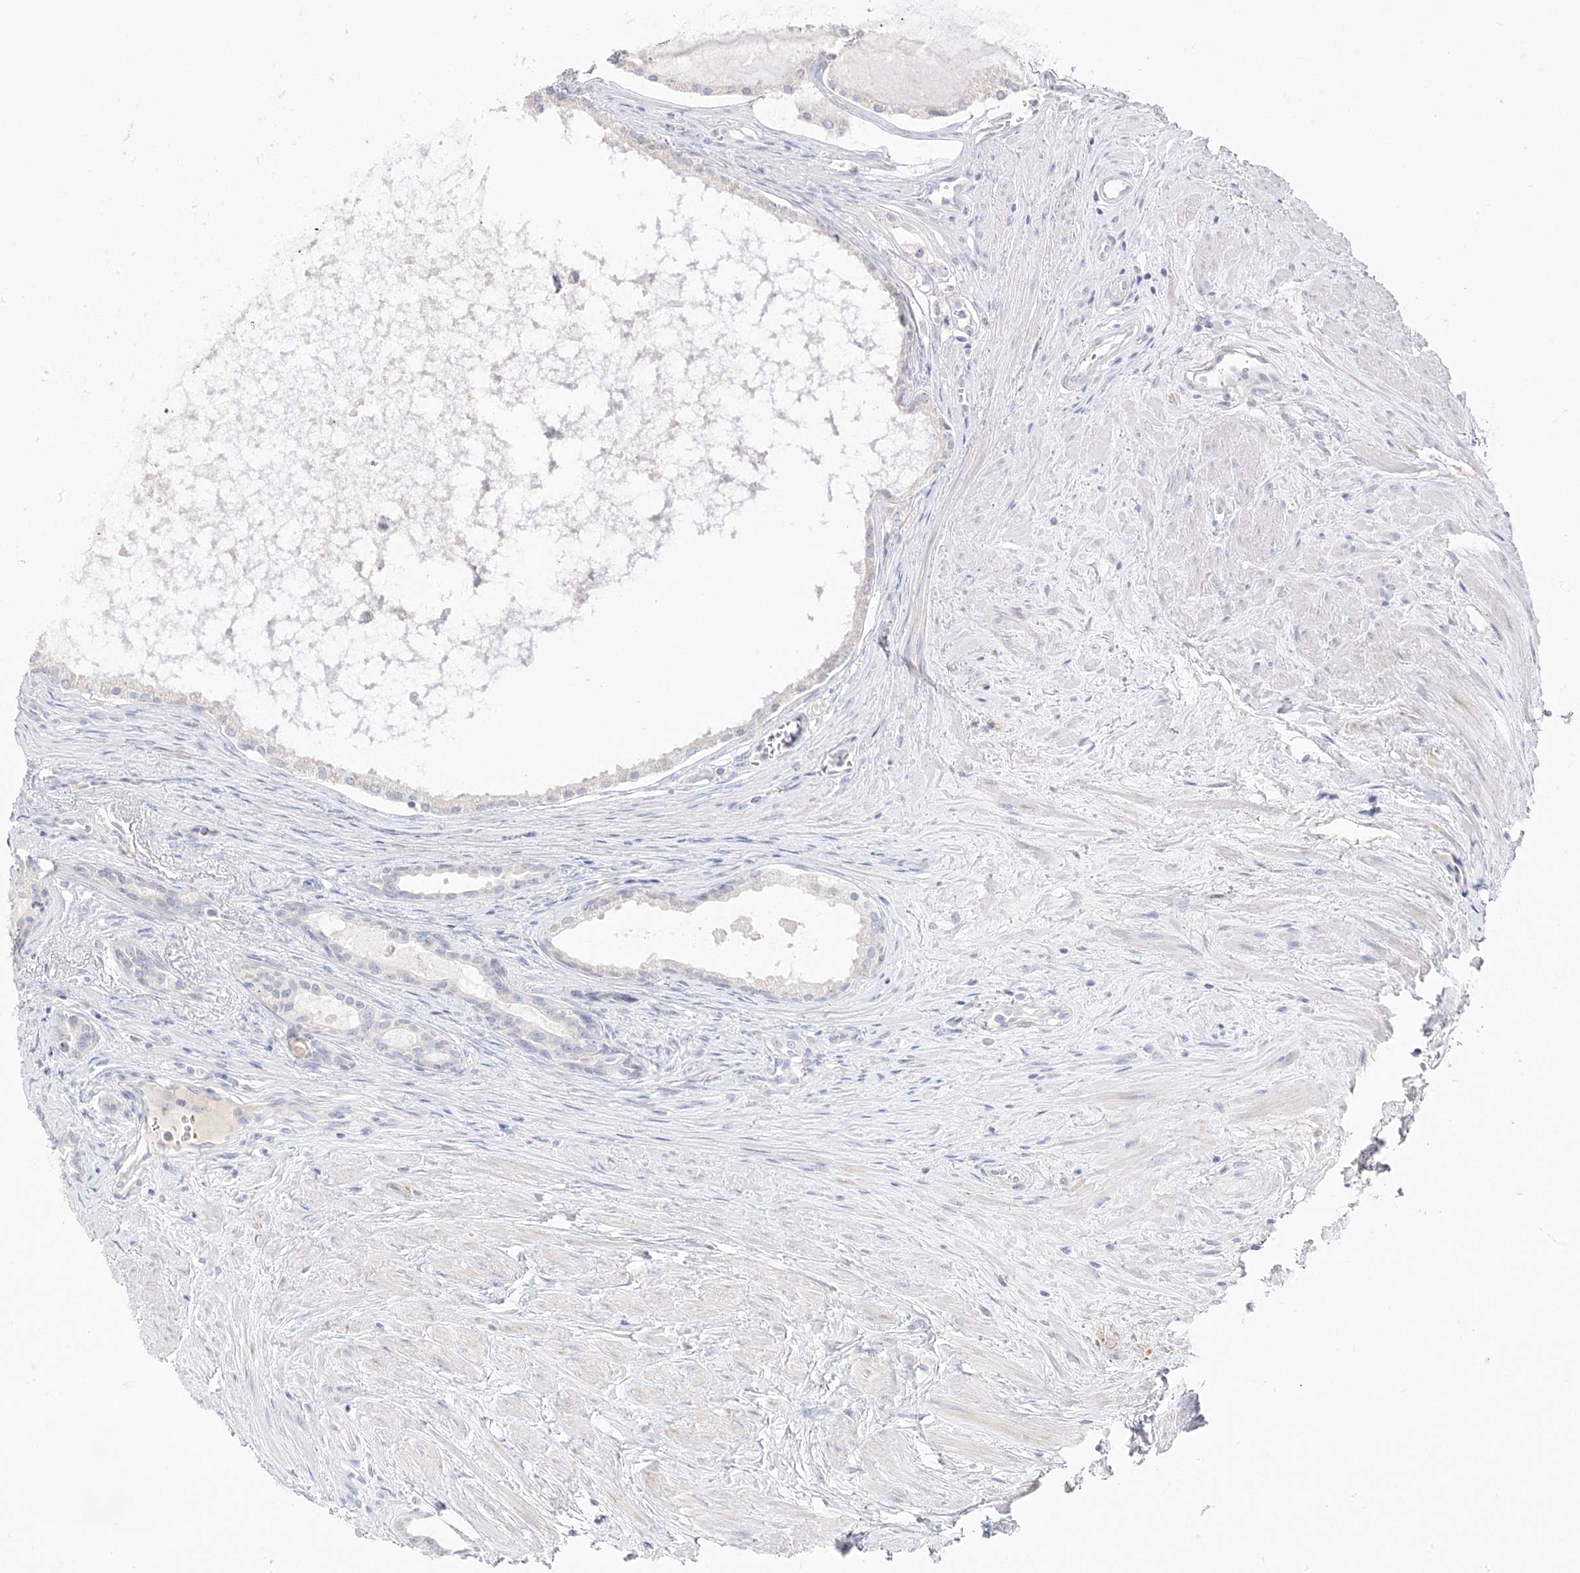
{"staining": {"intensity": "negative", "quantity": "none", "location": "none"}, "tissue": "prostate cancer", "cell_type": "Tumor cells", "image_type": "cancer", "snomed": [{"axis": "morphology", "description": "Adenocarcinoma, High grade"}, {"axis": "topography", "description": "Prostate"}], "caption": "This is an immunohistochemistry (IHC) histopathology image of human prostate adenocarcinoma (high-grade). There is no expression in tumor cells.", "gene": "TRANK1", "patient": {"sex": "male", "age": 68}}